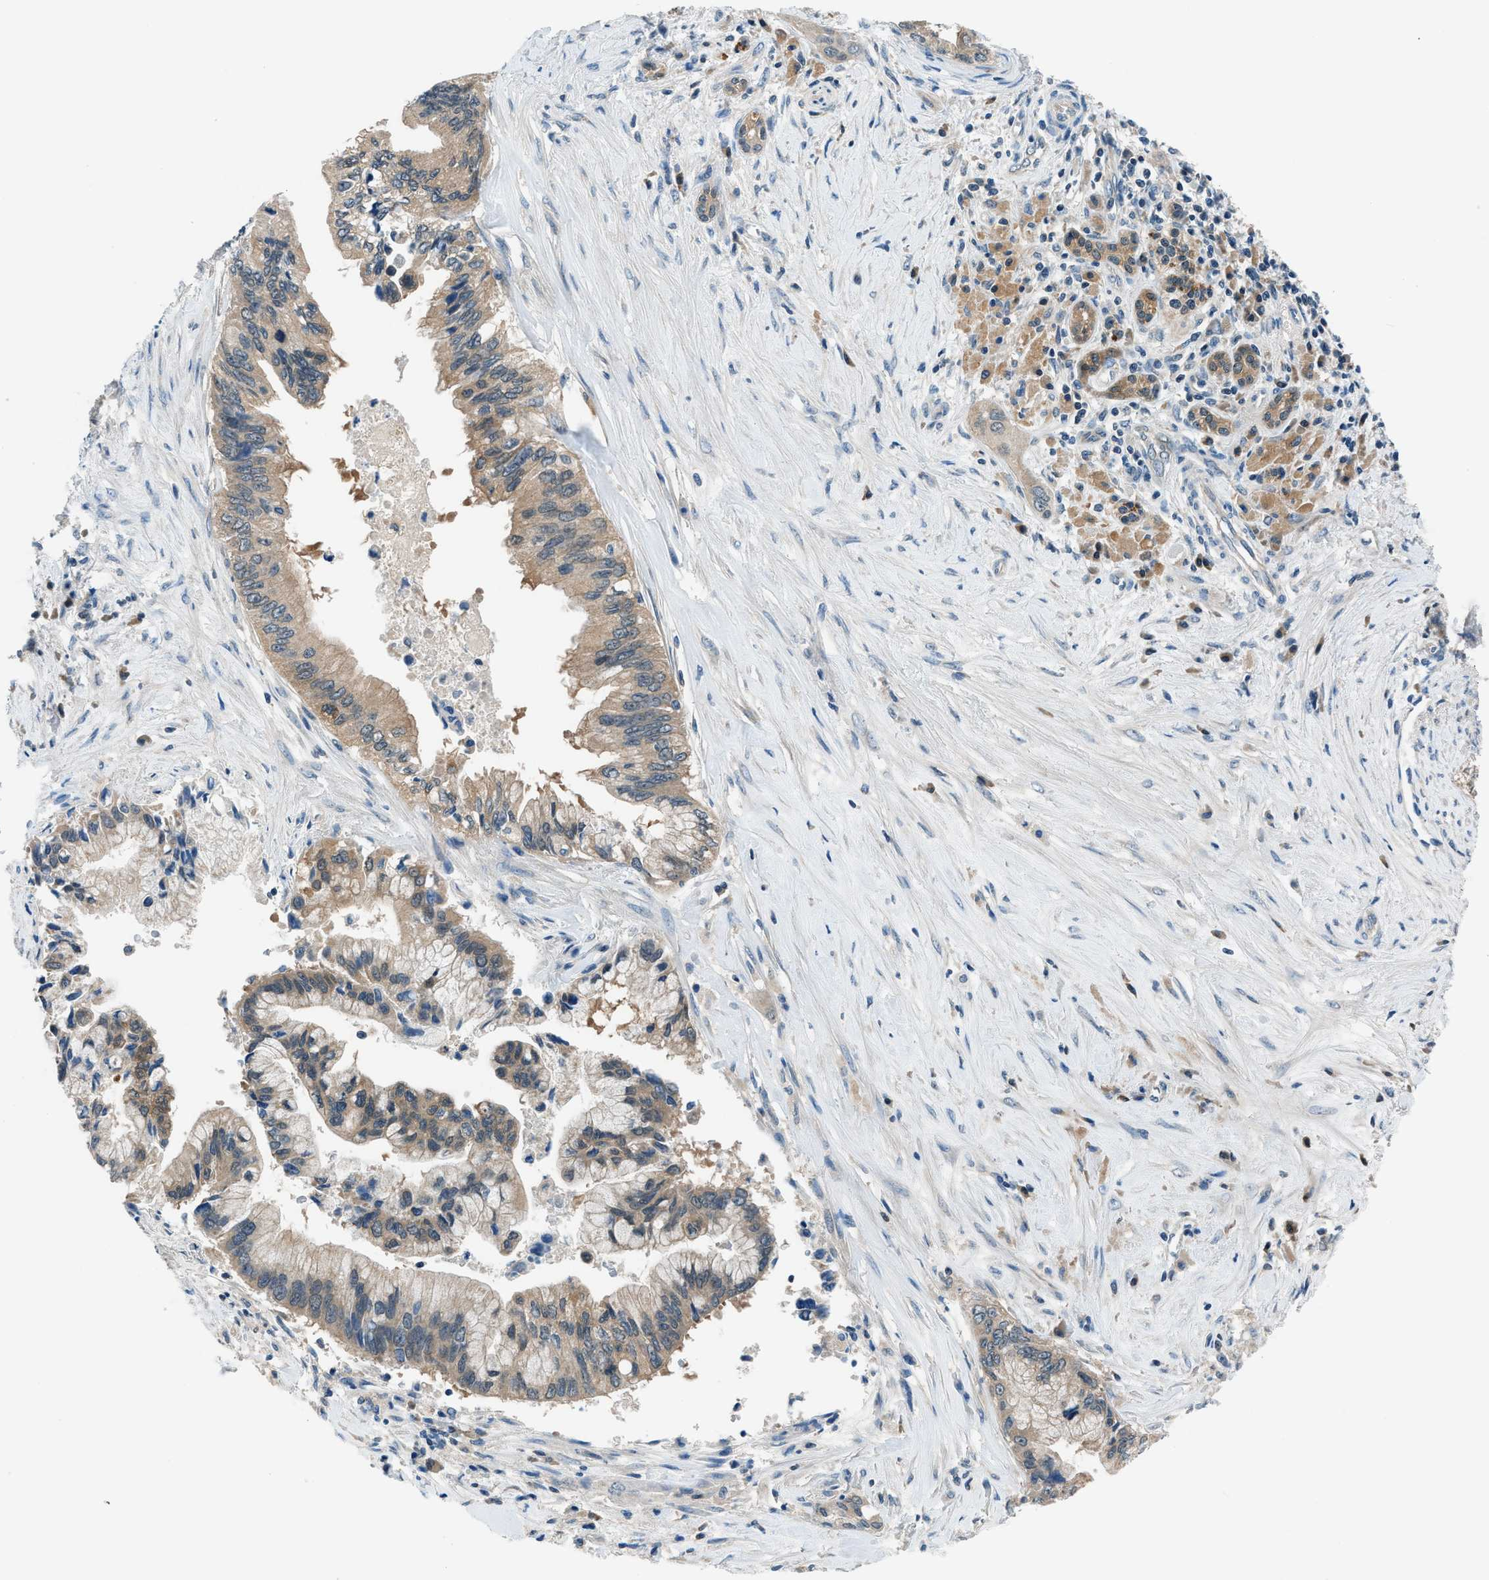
{"staining": {"intensity": "moderate", "quantity": ">75%", "location": "cytoplasmic/membranous"}, "tissue": "pancreatic cancer", "cell_type": "Tumor cells", "image_type": "cancer", "snomed": [{"axis": "morphology", "description": "Adenocarcinoma, NOS"}, {"axis": "topography", "description": "Pancreas"}], "caption": "Immunohistochemistry staining of adenocarcinoma (pancreatic), which shows medium levels of moderate cytoplasmic/membranous staining in about >75% of tumor cells indicating moderate cytoplasmic/membranous protein expression. The staining was performed using DAB (brown) for protein detection and nuclei were counterstained in hematoxylin (blue).", "gene": "ACP1", "patient": {"sex": "female", "age": 73}}